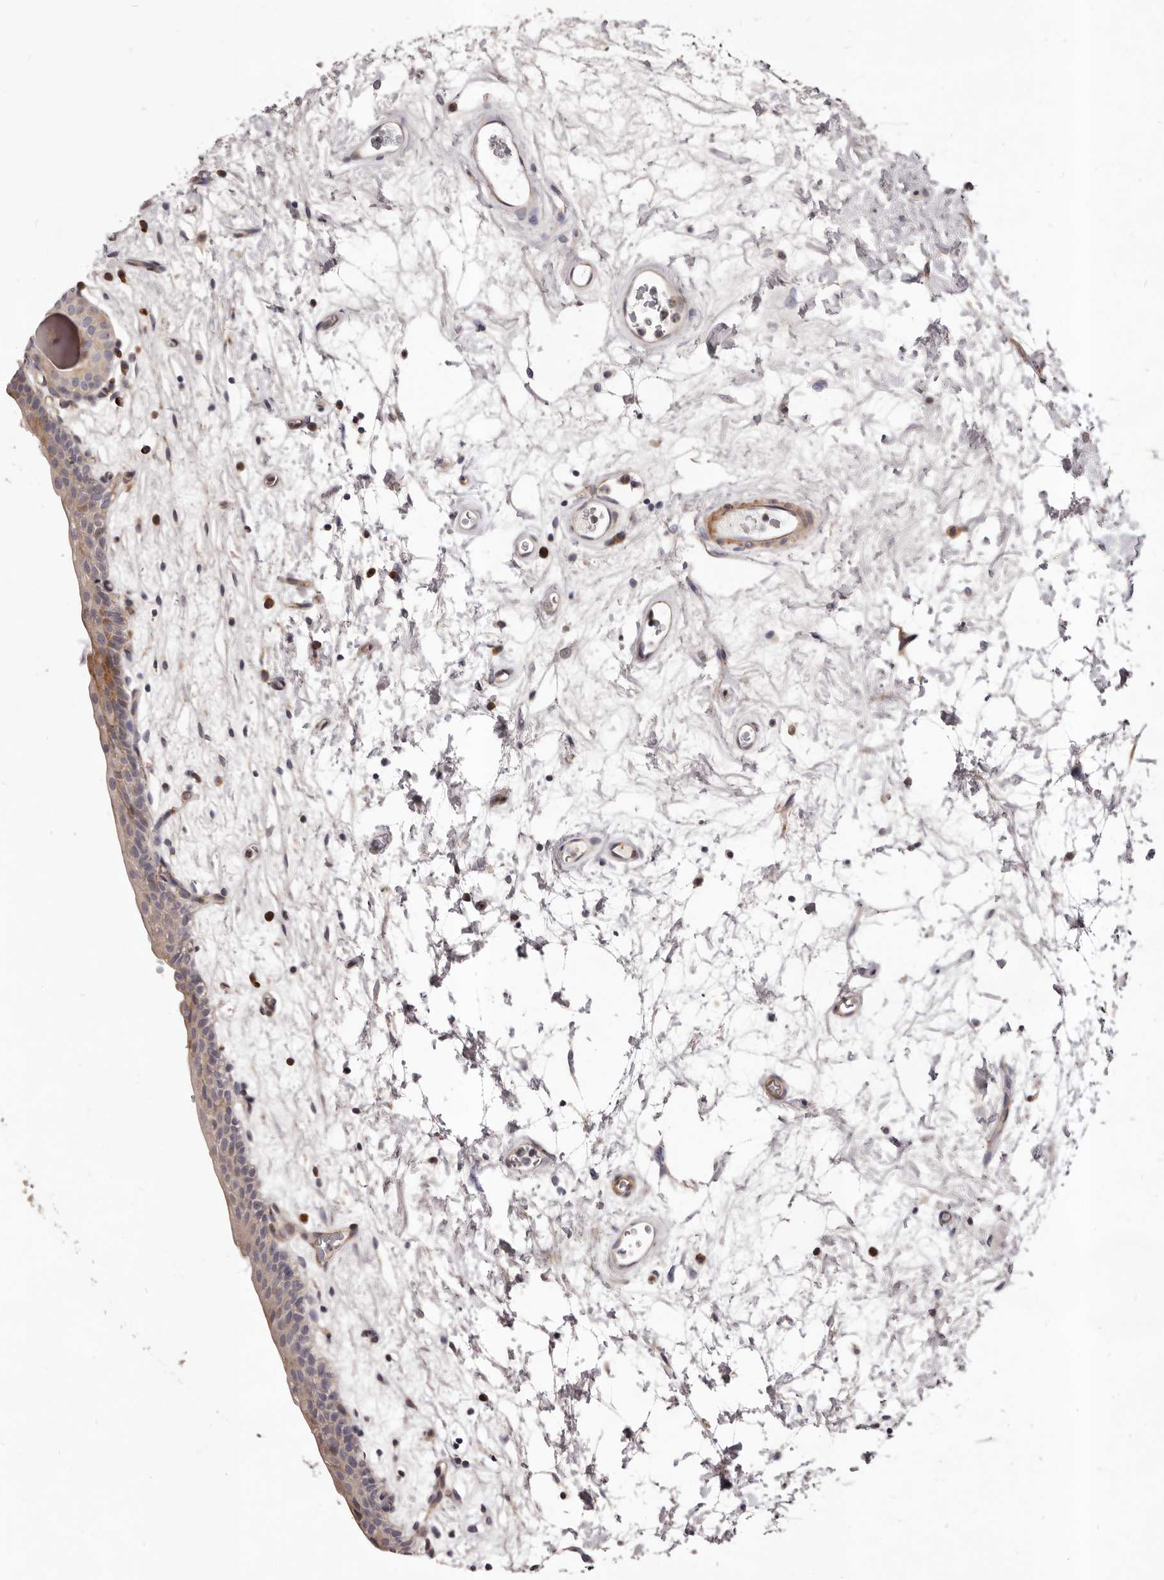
{"staining": {"intensity": "moderate", "quantity": "<25%", "location": "cytoplasmic/membranous"}, "tissue": "urinary bladder", "cell_type": "Urothelial cells", "image_type": "normal", "snomed": [{"axis": "morphology", "description": "Normal tissue, NOS"}, {"axis": "topography", "description": "Urinary bladder"}], "caption": "Moderate cytoplasmic/membranous protein staining is appreciated in approximately <25% of urothelial cells in urinary bladder.", "gene": "ALPK1", "patient": {"sex": "male", "age": 83}}